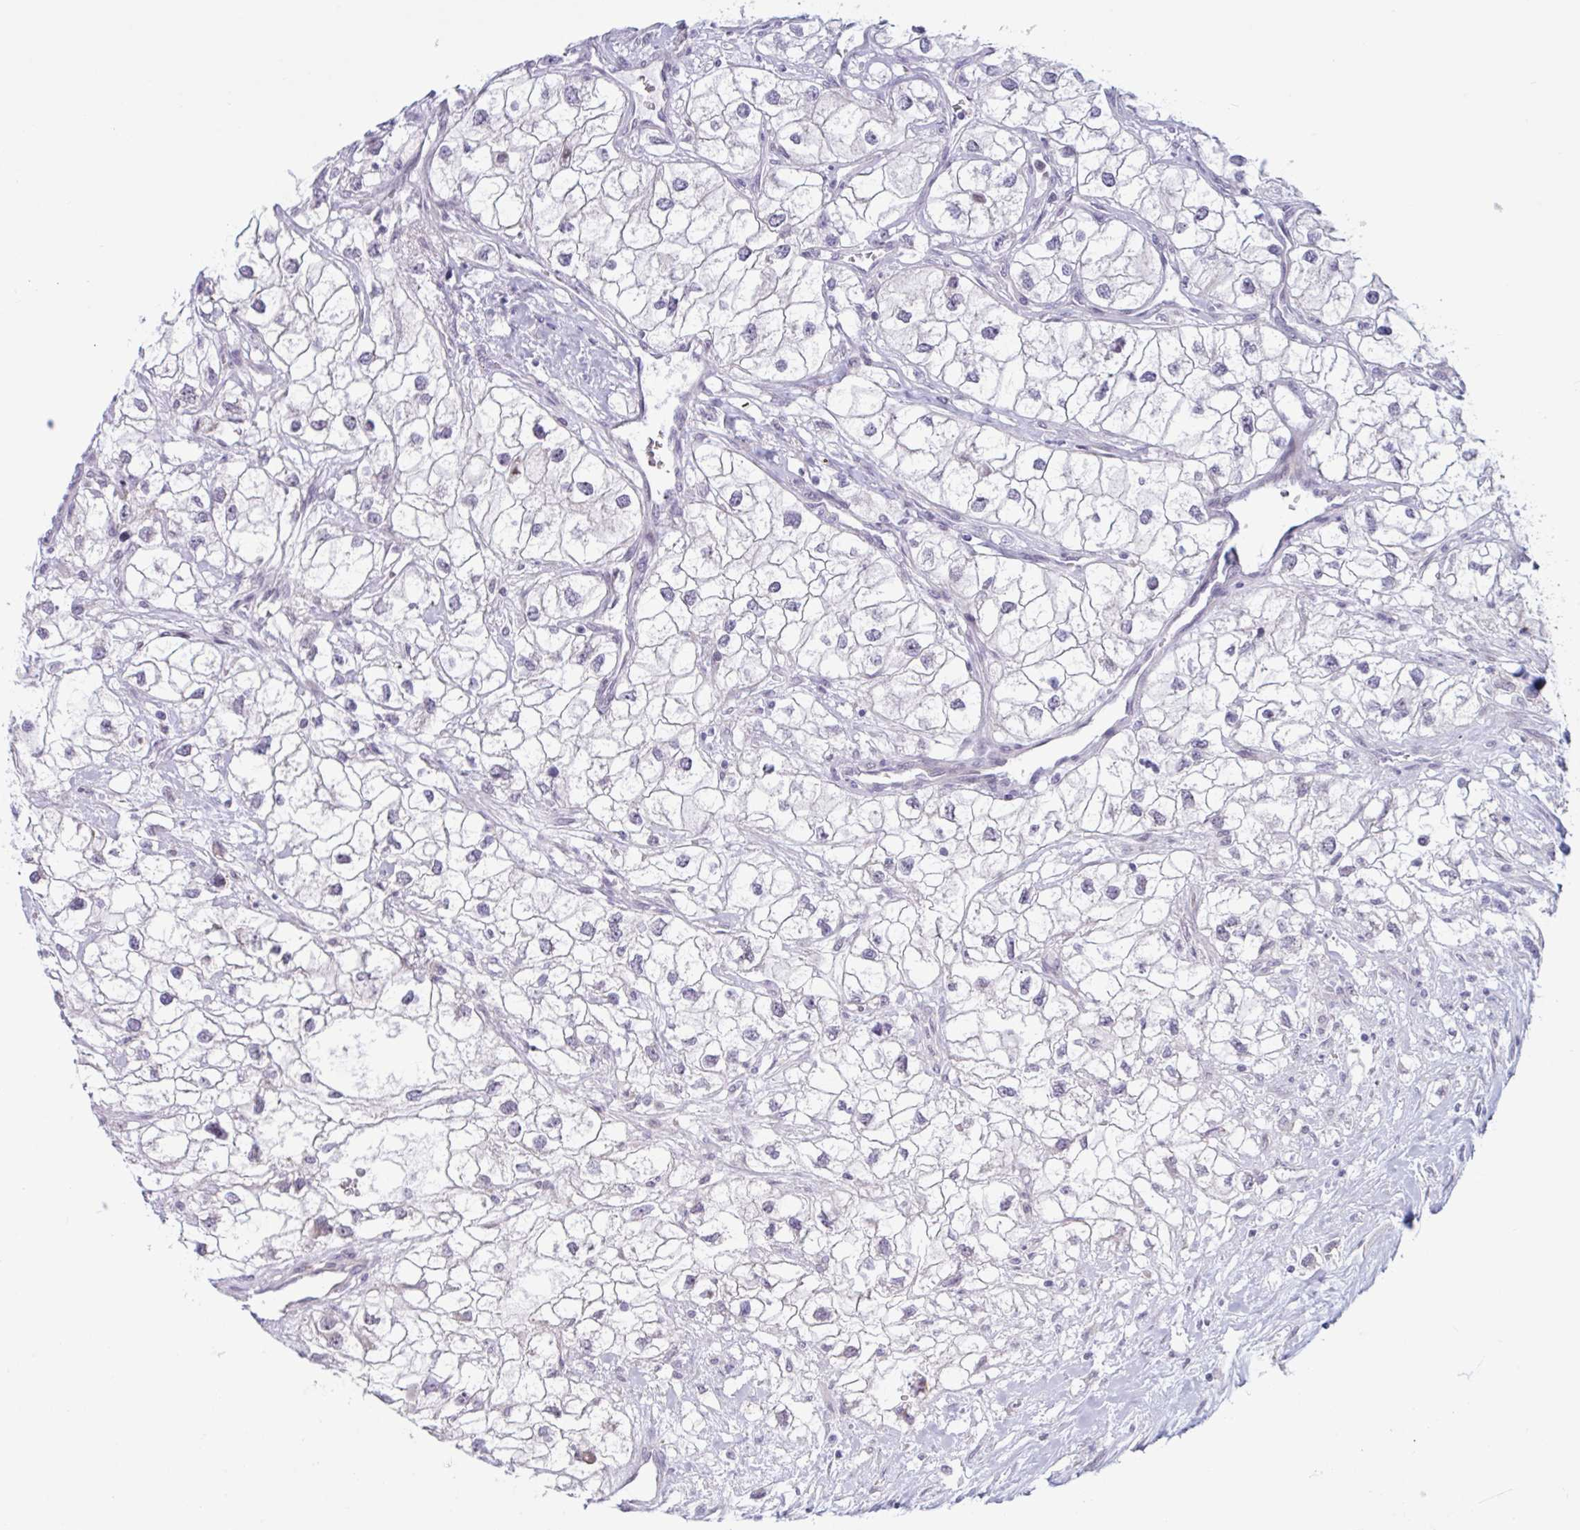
{"staining": {"intensity": "negative", "quantity": "none", "location": "none"}, "tissue": "renal cancer", "cell_type": "Tumor cells", "image_type": "cancer", "snomed": [{"axis": "morphology", "description": "Adenocarcinoma, NOS"}, {"axis": "topography", "description": "Kidney"}], "caption": "This is a image of immunohistochemistry staining of renal cancer (adenocarcinoma), which shows no positivity in tumor cells.", "gene": "PRMT6", "patient": {"sex": "male", "age": 59}}